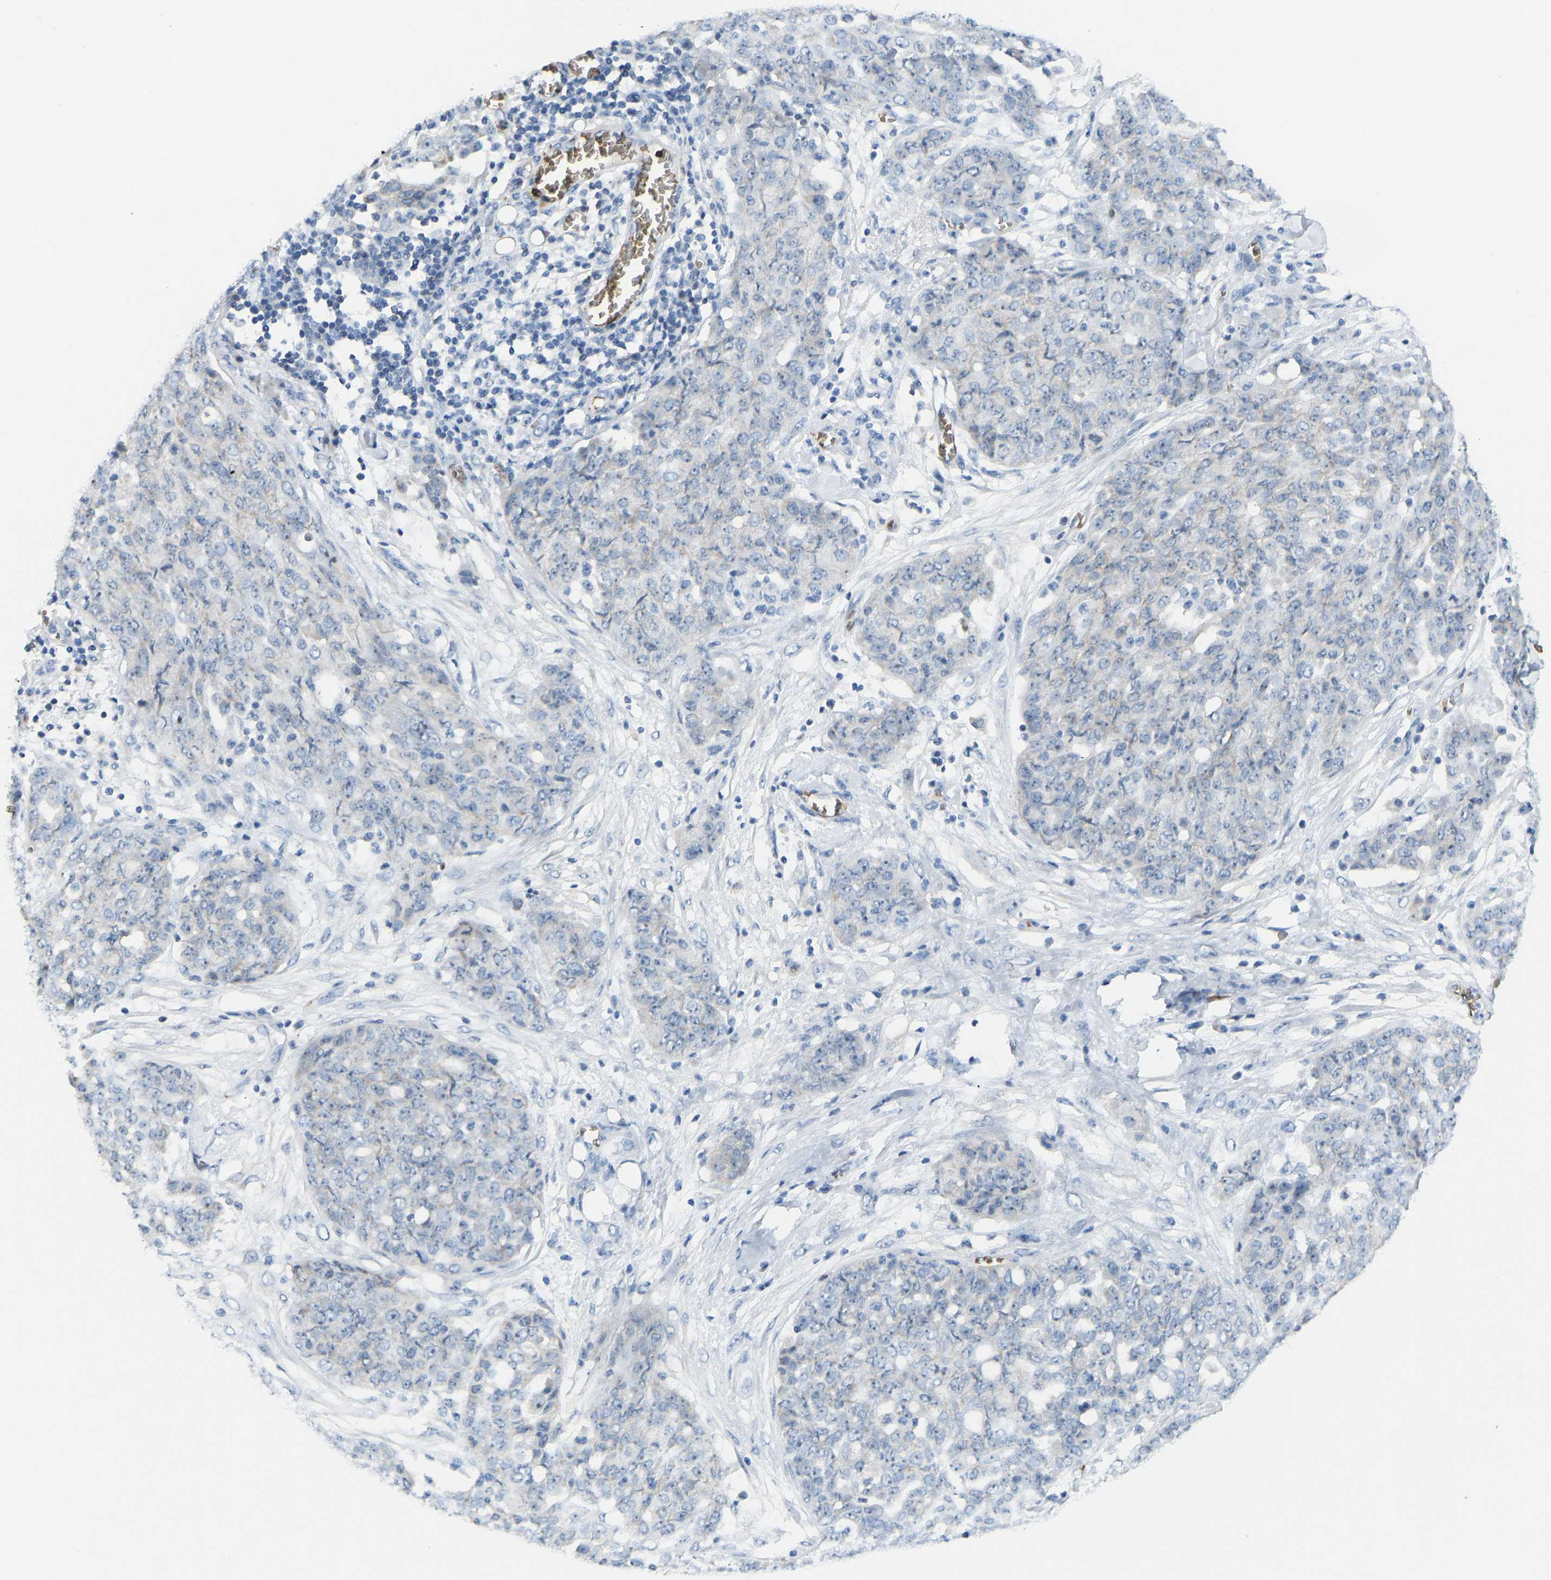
{"staining": {"intensity": "negative", "quantity": "none", "location": "none"}, "tissue": "ovarian cancer", "cell_type": "Tumor cells", "image_type": "cancer", "snomed": [{"axis": "morphology", "description": "Cystadenocarcinoma, serous, NOS"}, {"axis": "topography", "description": "Soft tissue"}, {"axis": "topography", "description": "Ovary"}], "caption": "Human serous cystadenocarcinoma (ovarian) stained for a protein using immunohistochemistry reveals no staining in tumor cells.", "gene": "PIGS", "patient": {"sex": "female", "age": 57}}